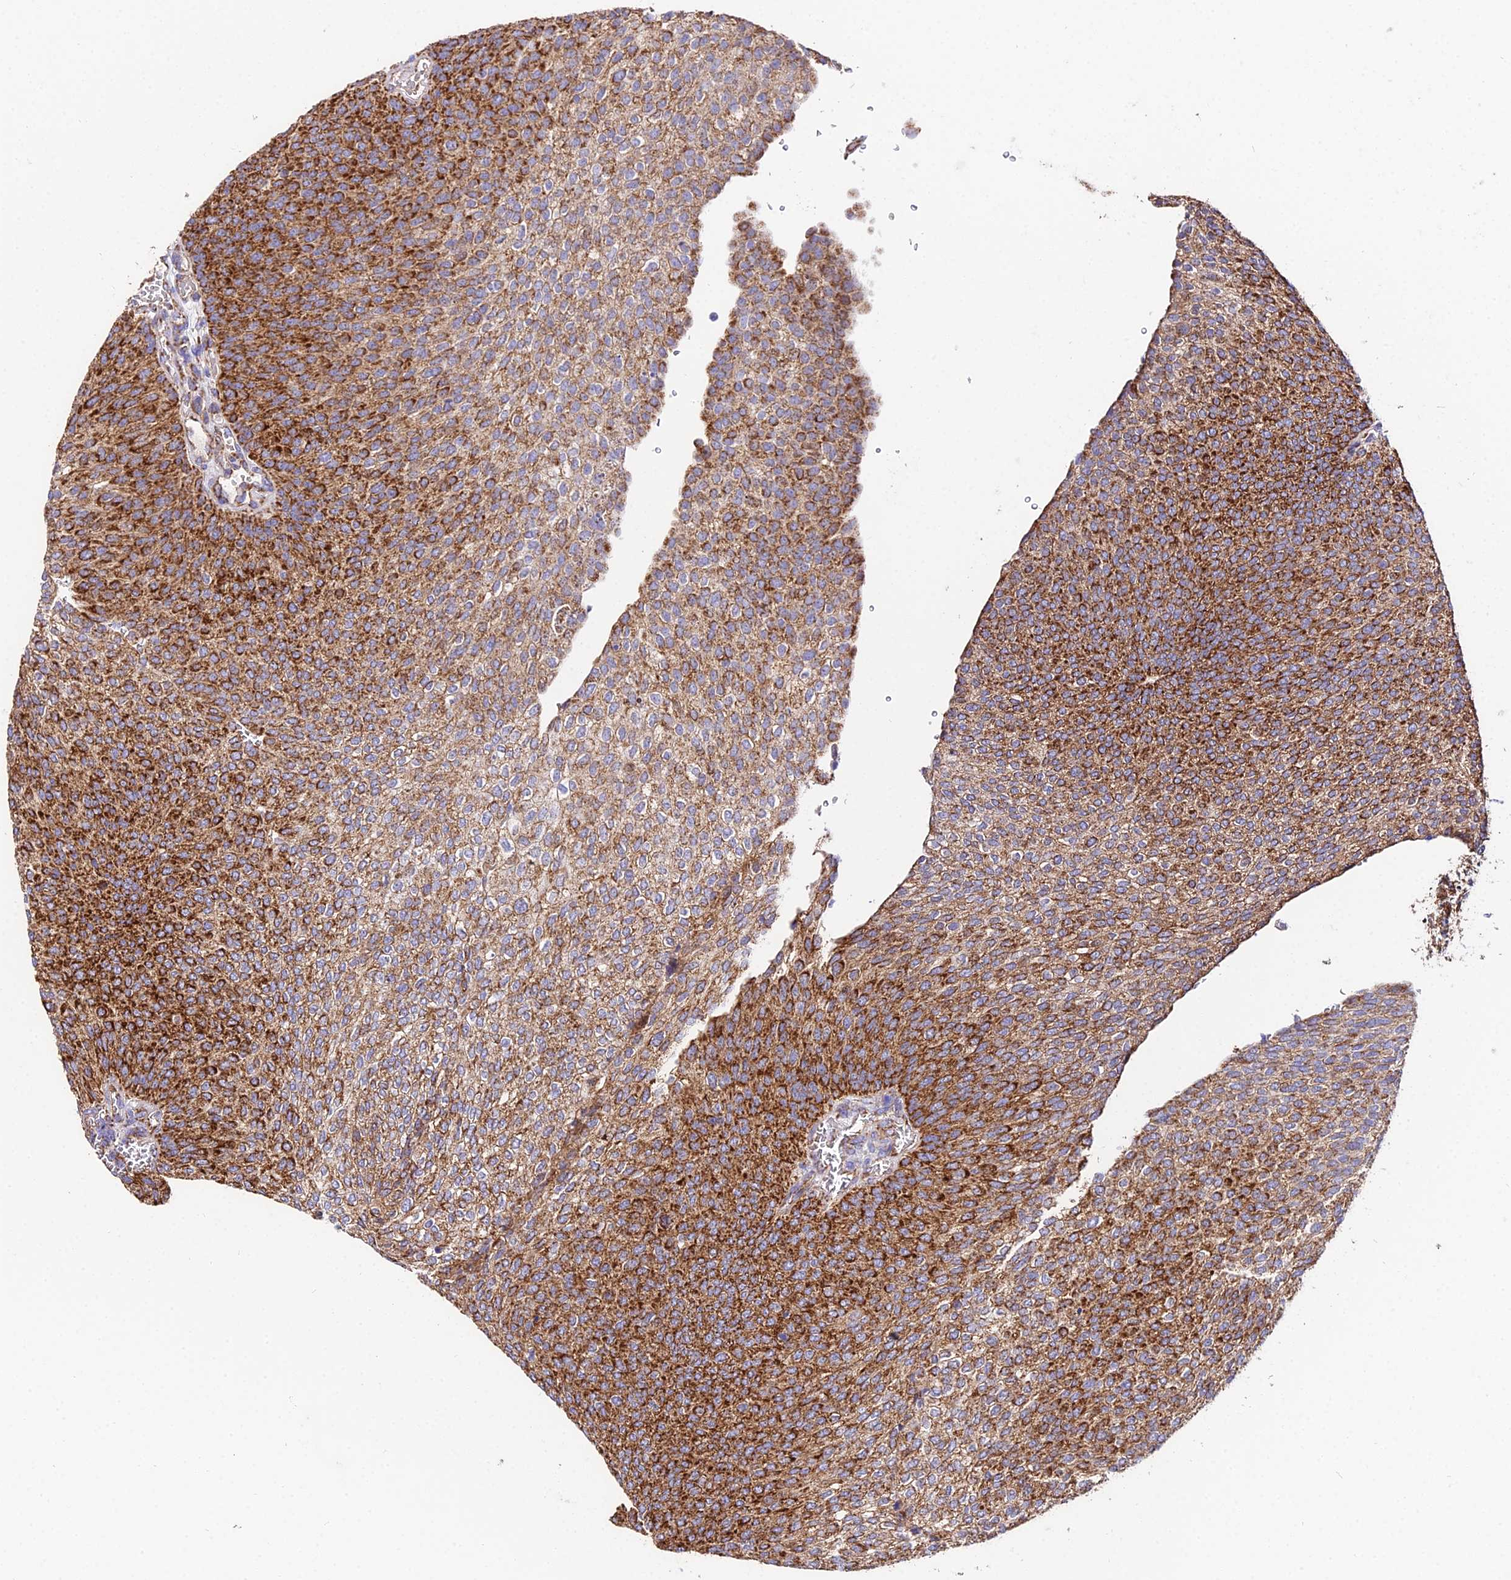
{"staining": {"intensity": "strong", "quantity": ">75%", "location": "cytoplasmic/membranous"}, "tissue": "urothelial cancer", "cell_type": "Tumor cells", "image_type": "cancer", "snomed": [{"axis": "morphology", "description": "Urothelial carcinoma, High grade"}, {"axis": "topography", "description": "Urinary bladder"}], "caption": "Immunohistochemical staining of urothelial cancer reveals strong cytoplasmic/membranous protein expression in about >75% of tumor cells.", "gene": "OCIAD1", "patient": {"sex": "female", "age": 79}}